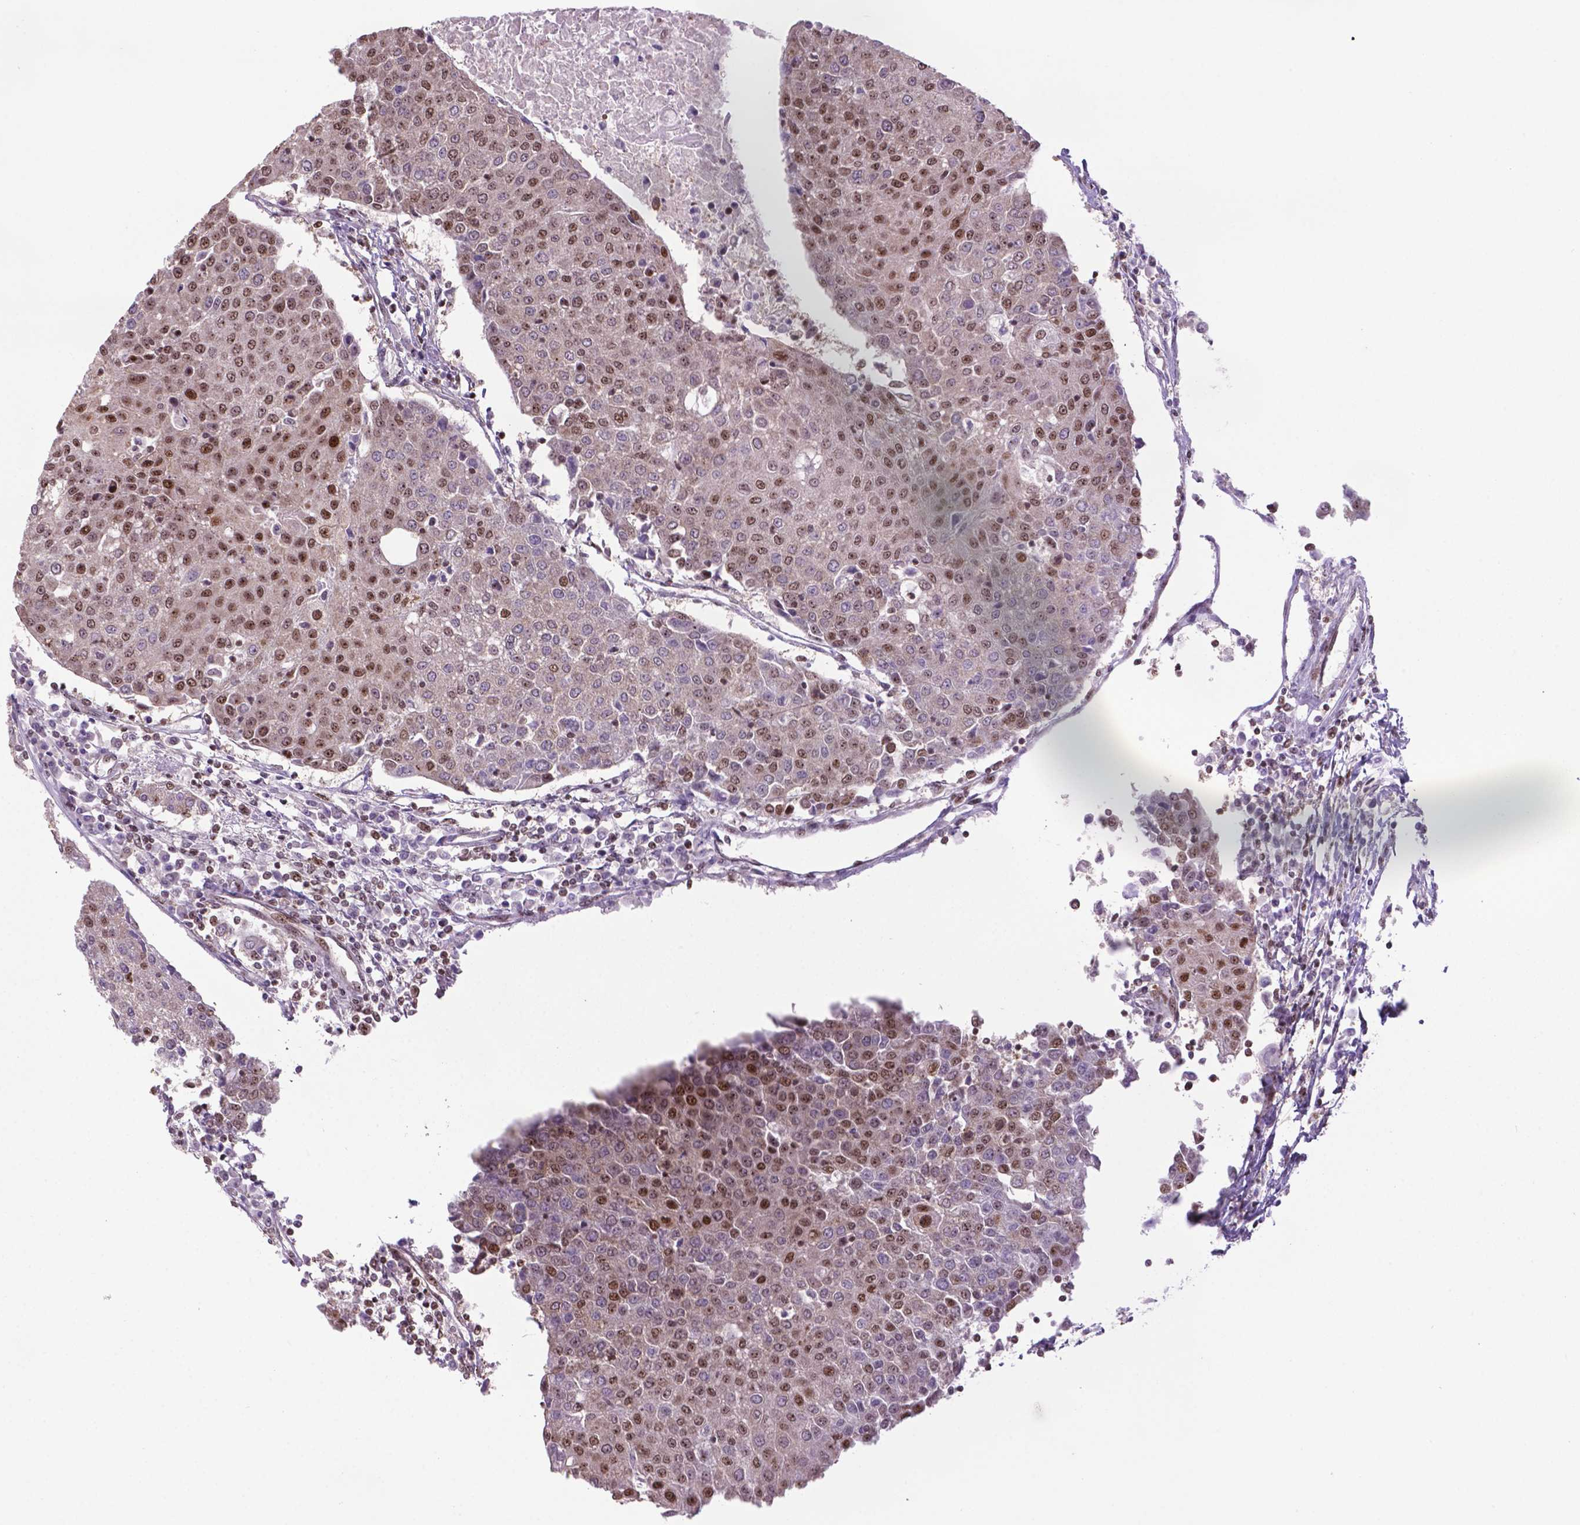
{"staining": {"intensity": "moderate", "quantity": "25%-75%", "location": "nuclear"}, "tissue": "urothelial cancer", "cell_type": "Tumor cells", "image_type": "cancer", "snomed": [{"axis": "morphology", "description": "Urothelial carcinoma, High grade"}, {"axis": "topography", "description": "Urinary bladder"}], "caption": "Brown immunohistochemical staining in human high-grade urothelial carcinoma exhibits moderate nuclear expression in about 25%-75% of tumor cells. The protein of interest is stained brown, and the nuclei are stained in blue (DAB (3,3'-diaminobenzidine) IHC with brightfield microscopy, high magnification).", "gene": "CSNK2A1", "patient": {"sex": "female", "age": 85}}